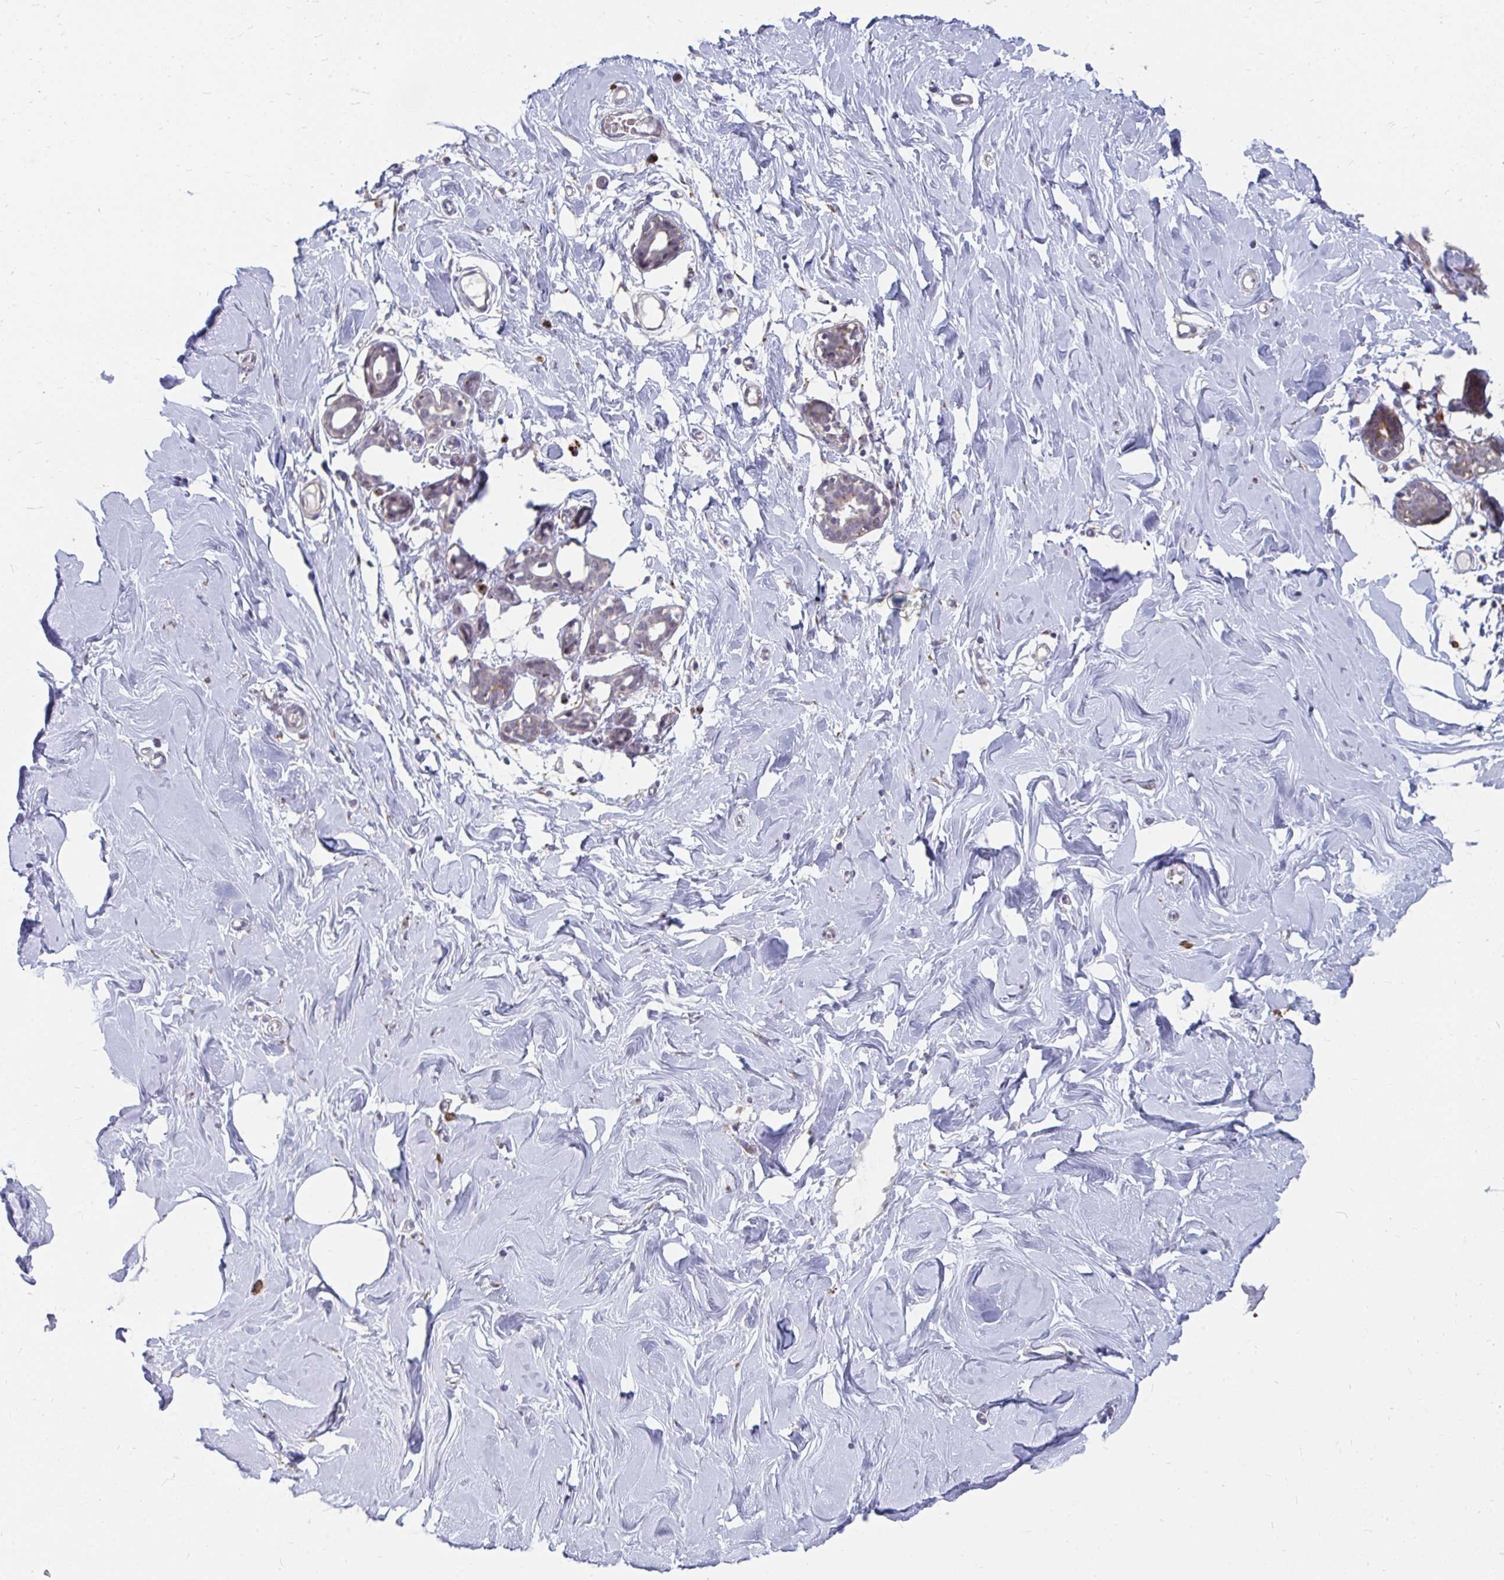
{"staining": {"intensity": "negative", "quantity": "none", "location": "none"}, "tissue": "breast", "cell_type": "Adipocytes", "image_type": "normal", "snomed": [{"axis": "morphology", "description": "Normal tissue, NOS"}, {"axis": "topography", "description": "Breast"}], "caption": "Immunohistochemistry (IHC) micrograph of benign human breast stained for a protein (brown), which displays no expression in adipocytes. (IHC, brightfield microscopy, high magnification).", "gene": "PABIR3", "patient": {"sex": "female", "age": 27}}